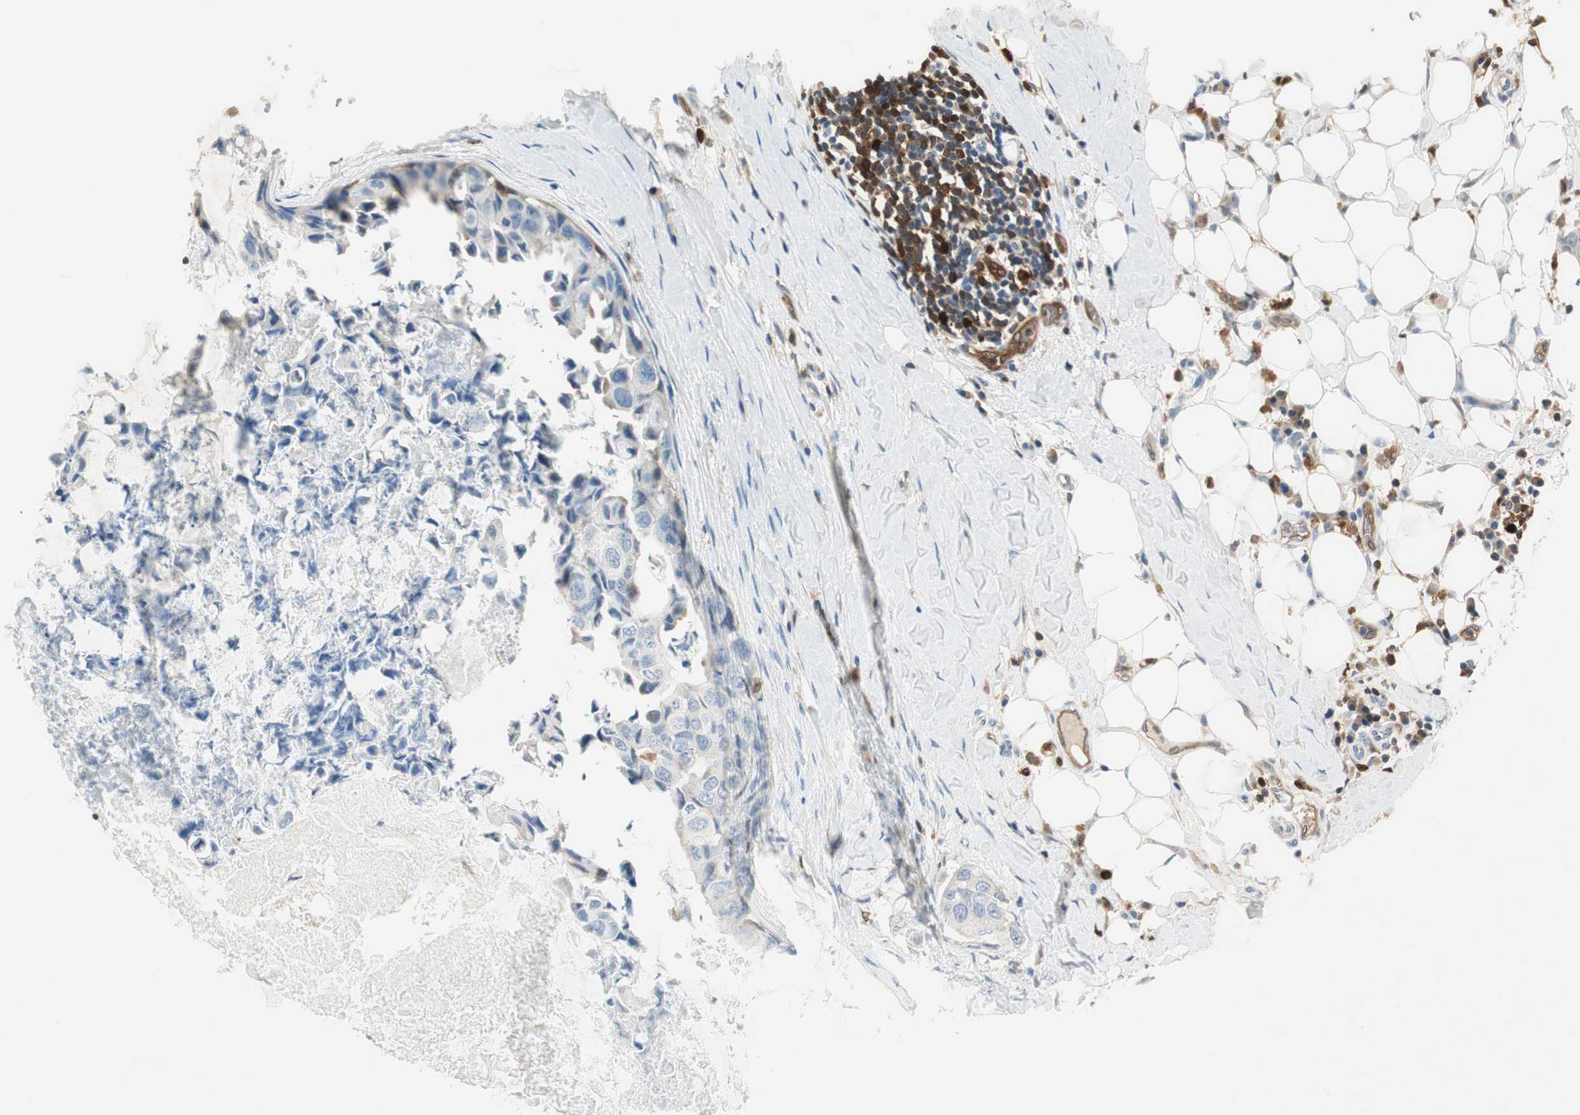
{"staining": {"intensity": "negative", "quantity": "none", "location": "none"}, "tissue": "breast cancer", "cell_type": "Tumor cells", "image_type": "cancer", "snomed": [{"axis": "morphology", "description": "Duct carcinoma"}, {"axis": "topography", "description": "Breast"}], "caption": "There is no significant staining in tumor cells of invasive ductal carcinoma (breast).", "gene": "COTL1", "patient": {"sex": "female", "age": 40}}